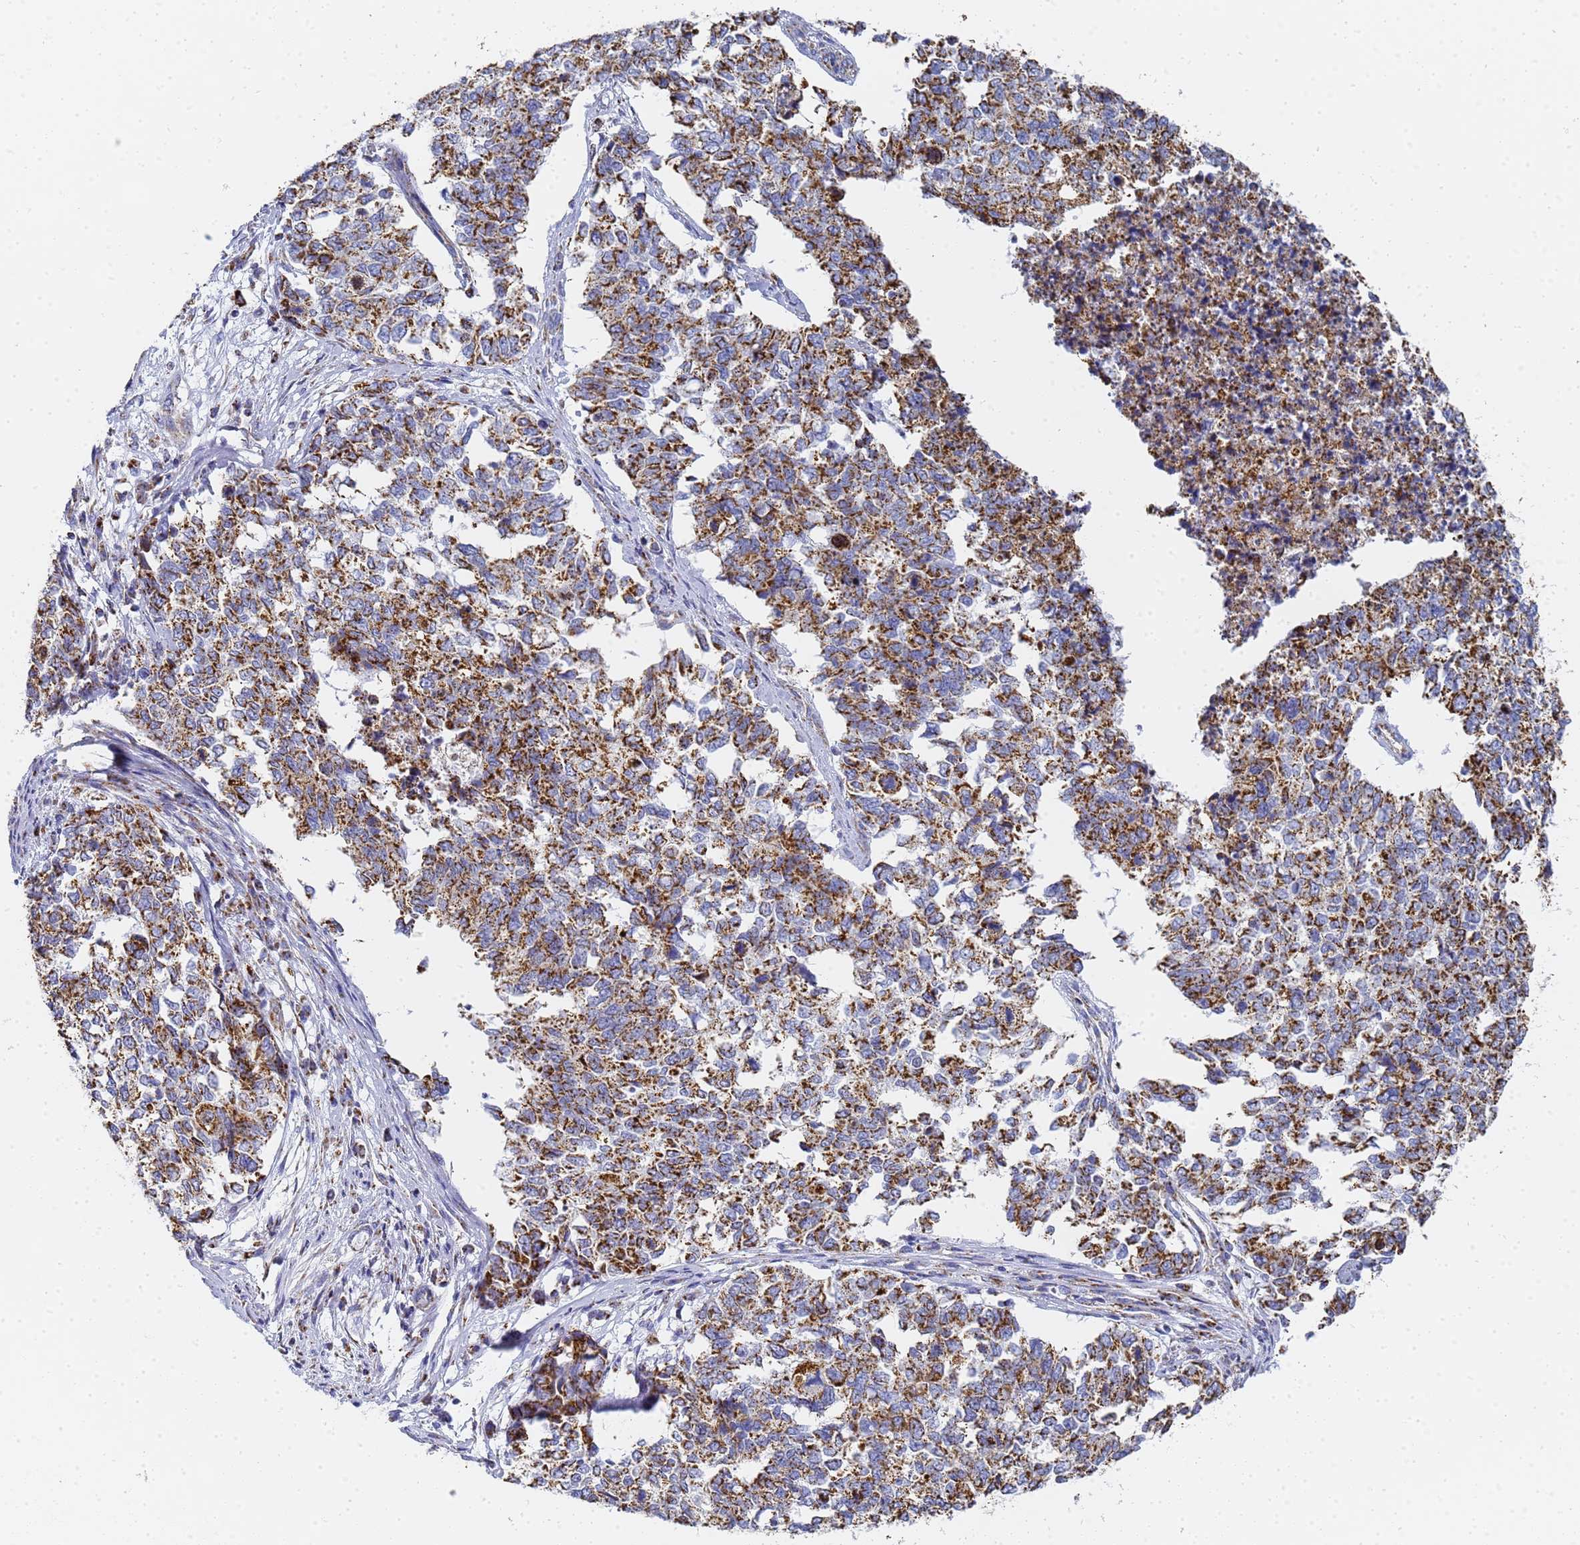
{"staining": {"intensity": "strong", "quantity": ">75%", "location": "cytoplasmic/membranous"}, "tissue": "cervical cancer", "cell_type": "Tumor cells", "image_type": "cancer", "snomed": [{"axis": "morphology", "description": "Squamous cell carcinoma, NOS"}, {"axis": "topography", "description": "Cervix"}], "caption": "Protein staining of cervical cancer (squamous cell carcinoma) tissue exhibits strong cytoplasmic/membranous positivity in about >75% of tumor cells.", "gene": "CNIH4", "patient": {"sex": "female", "age": 63}}